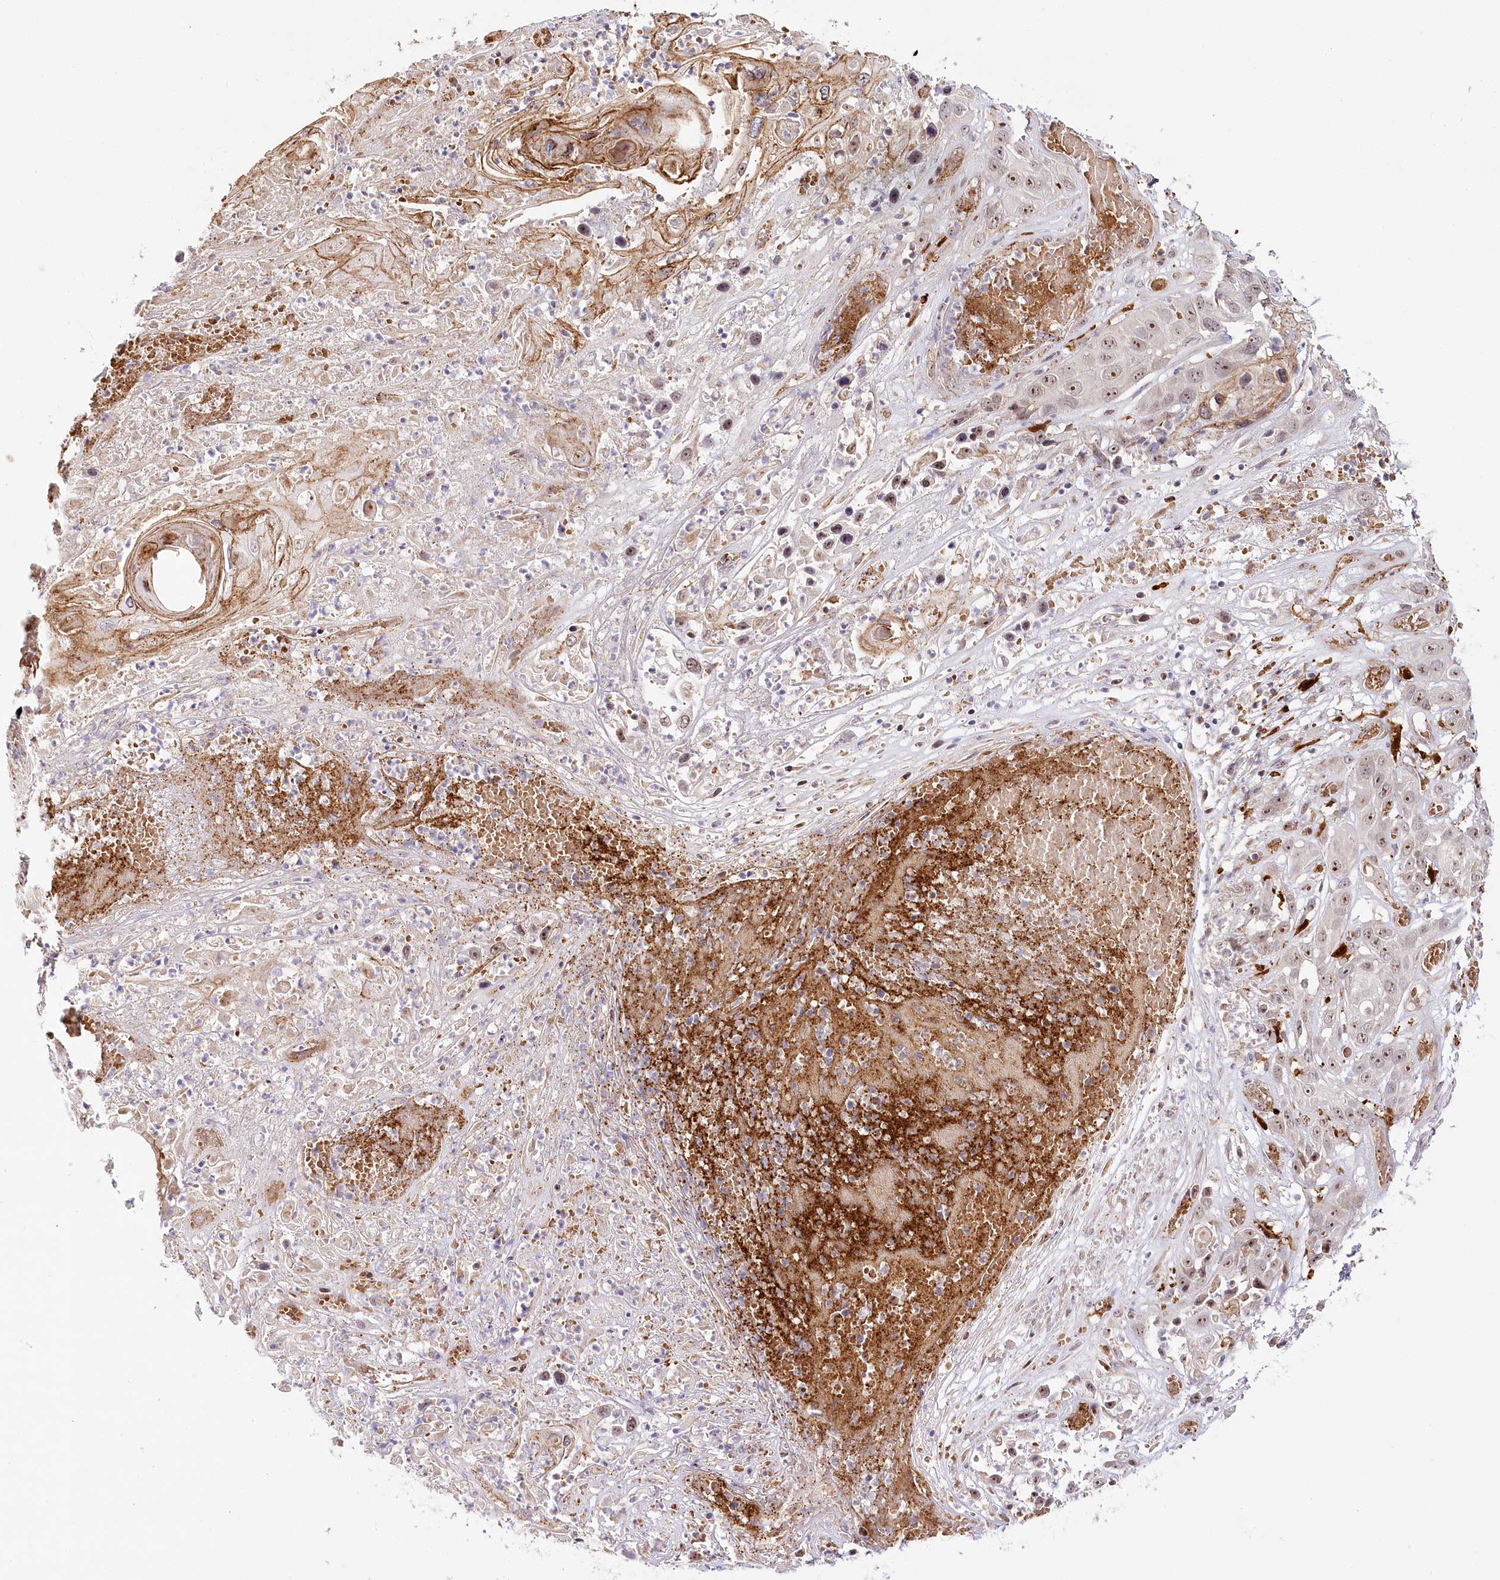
{"staining": {"intensity": "moderate", "quantity": "25%-75%", "location": "cytoplasmic/membranous,nuclear"}, "tissue": "skin cancer", "cell_type": "Tumor cells", "image_type": "cancer", "snomed": [{"axis": "morphology", "description": "Squamous cell carcinoma, NOS"}, {"axis": "topography", "description": "Skin"}], "caption": "Tumor cells reveal medium levels of moderate cytoplasmic/membranous and nuclear staining in approximately 25%-75% of cells in skin cancer (squamous cell carcinoma).", "gene": "WDR36", "patient": {"sex": "male", "age": 55}}